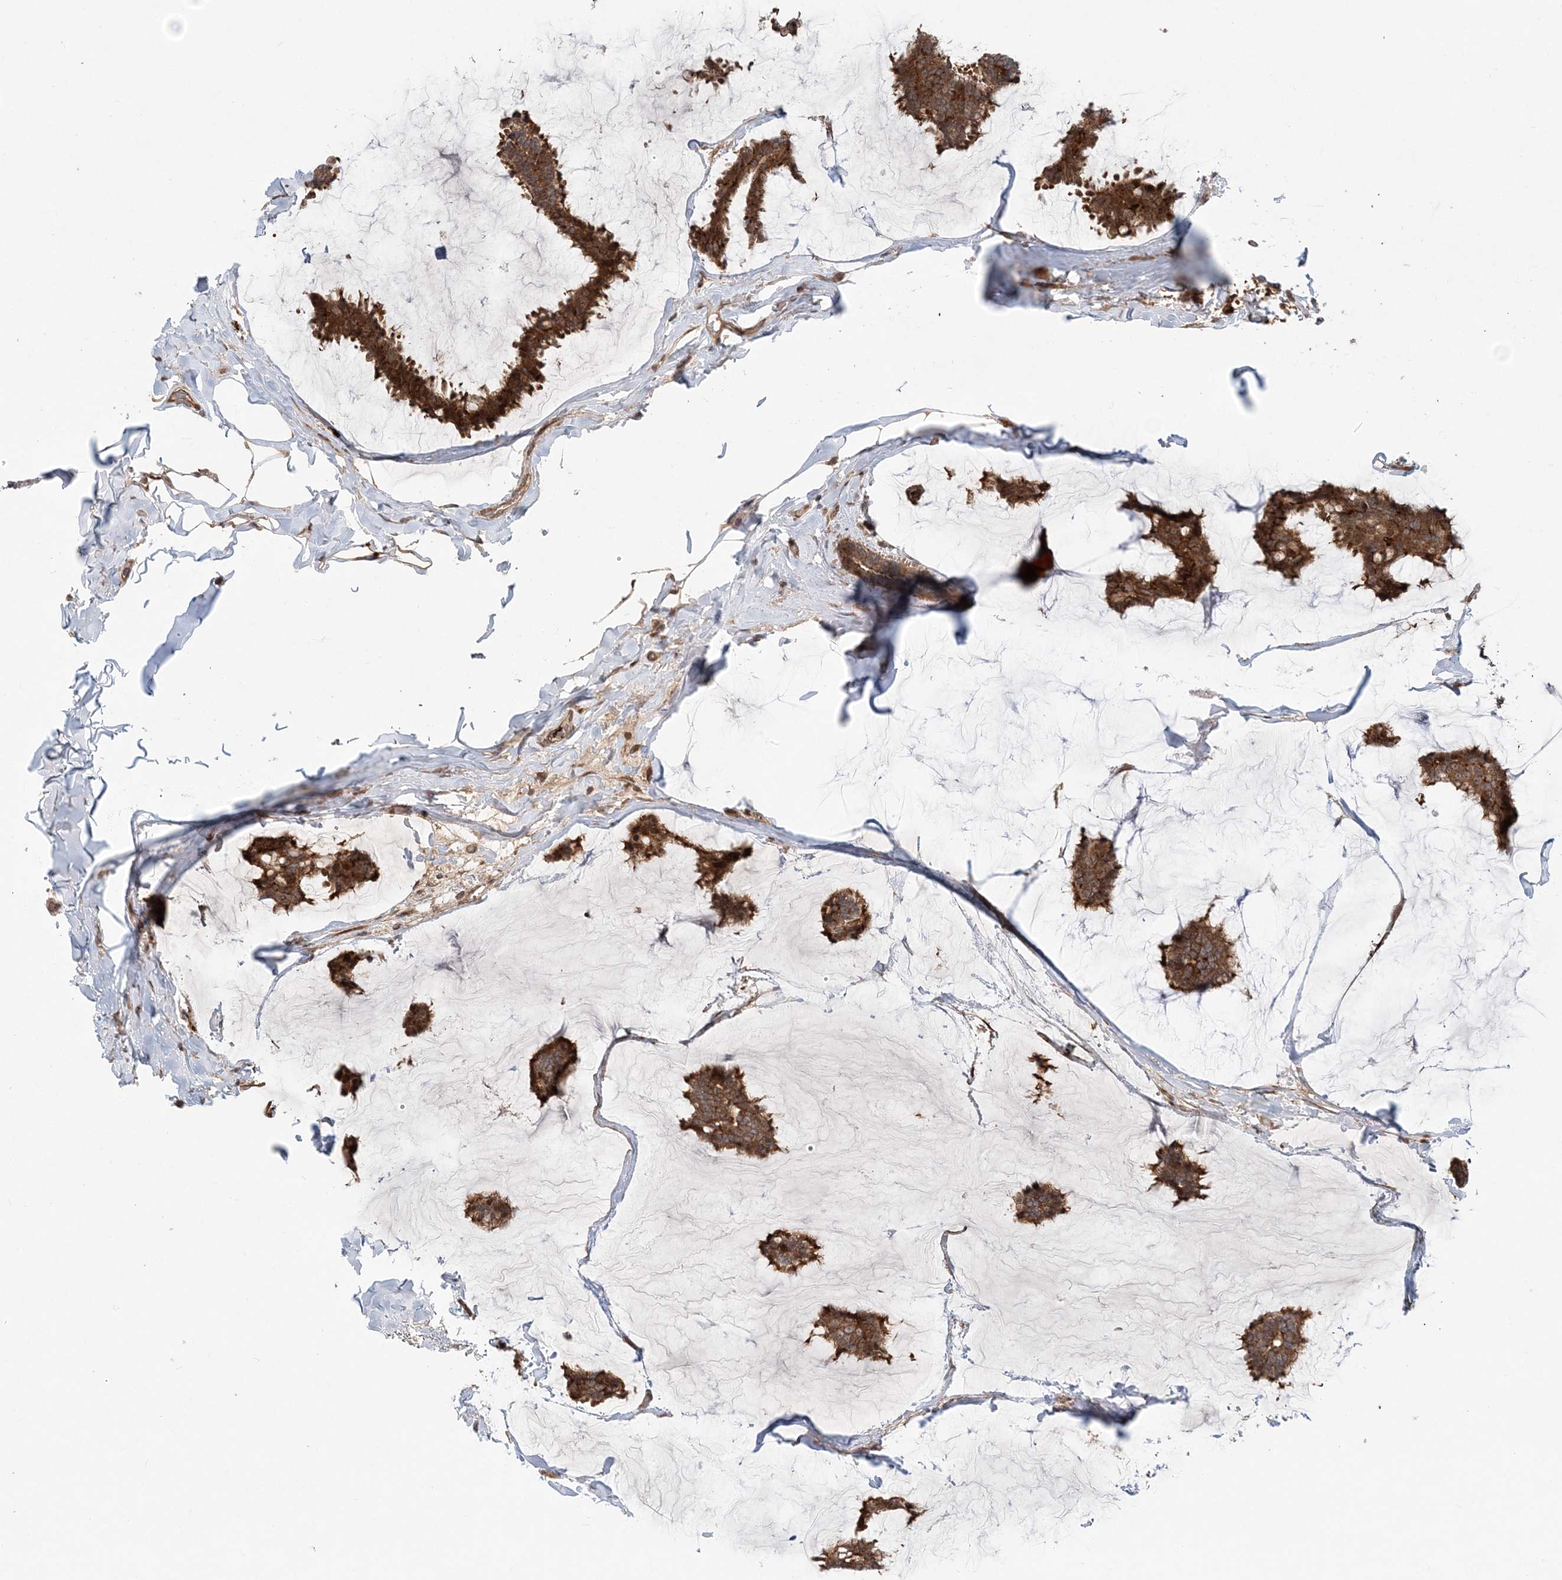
{"staining": {"intensity": "strong", "quantity": ">75%", "location": "cytoplasmic/membranous"}, "tissue": "breast cancer", "cell_type": "Tumor cells", "image_type": "cancer", "snomed": [{"axis": "morphology", "description": "Duct carcinoma"}, {"axis": "topography", "description": "Breast"}], "caption": "Brown immunohistochemical staining in human breast cancer demonstrates strong cytoplasmic/membranous staining in approximately >75% of tumor cells. (DAB (3,3'-diaminobenzidine) = brown stain, brightfield microscopy at high magnification).", "gene": "GEMIN5", "patient": {"sex": "female", "age": 93}}